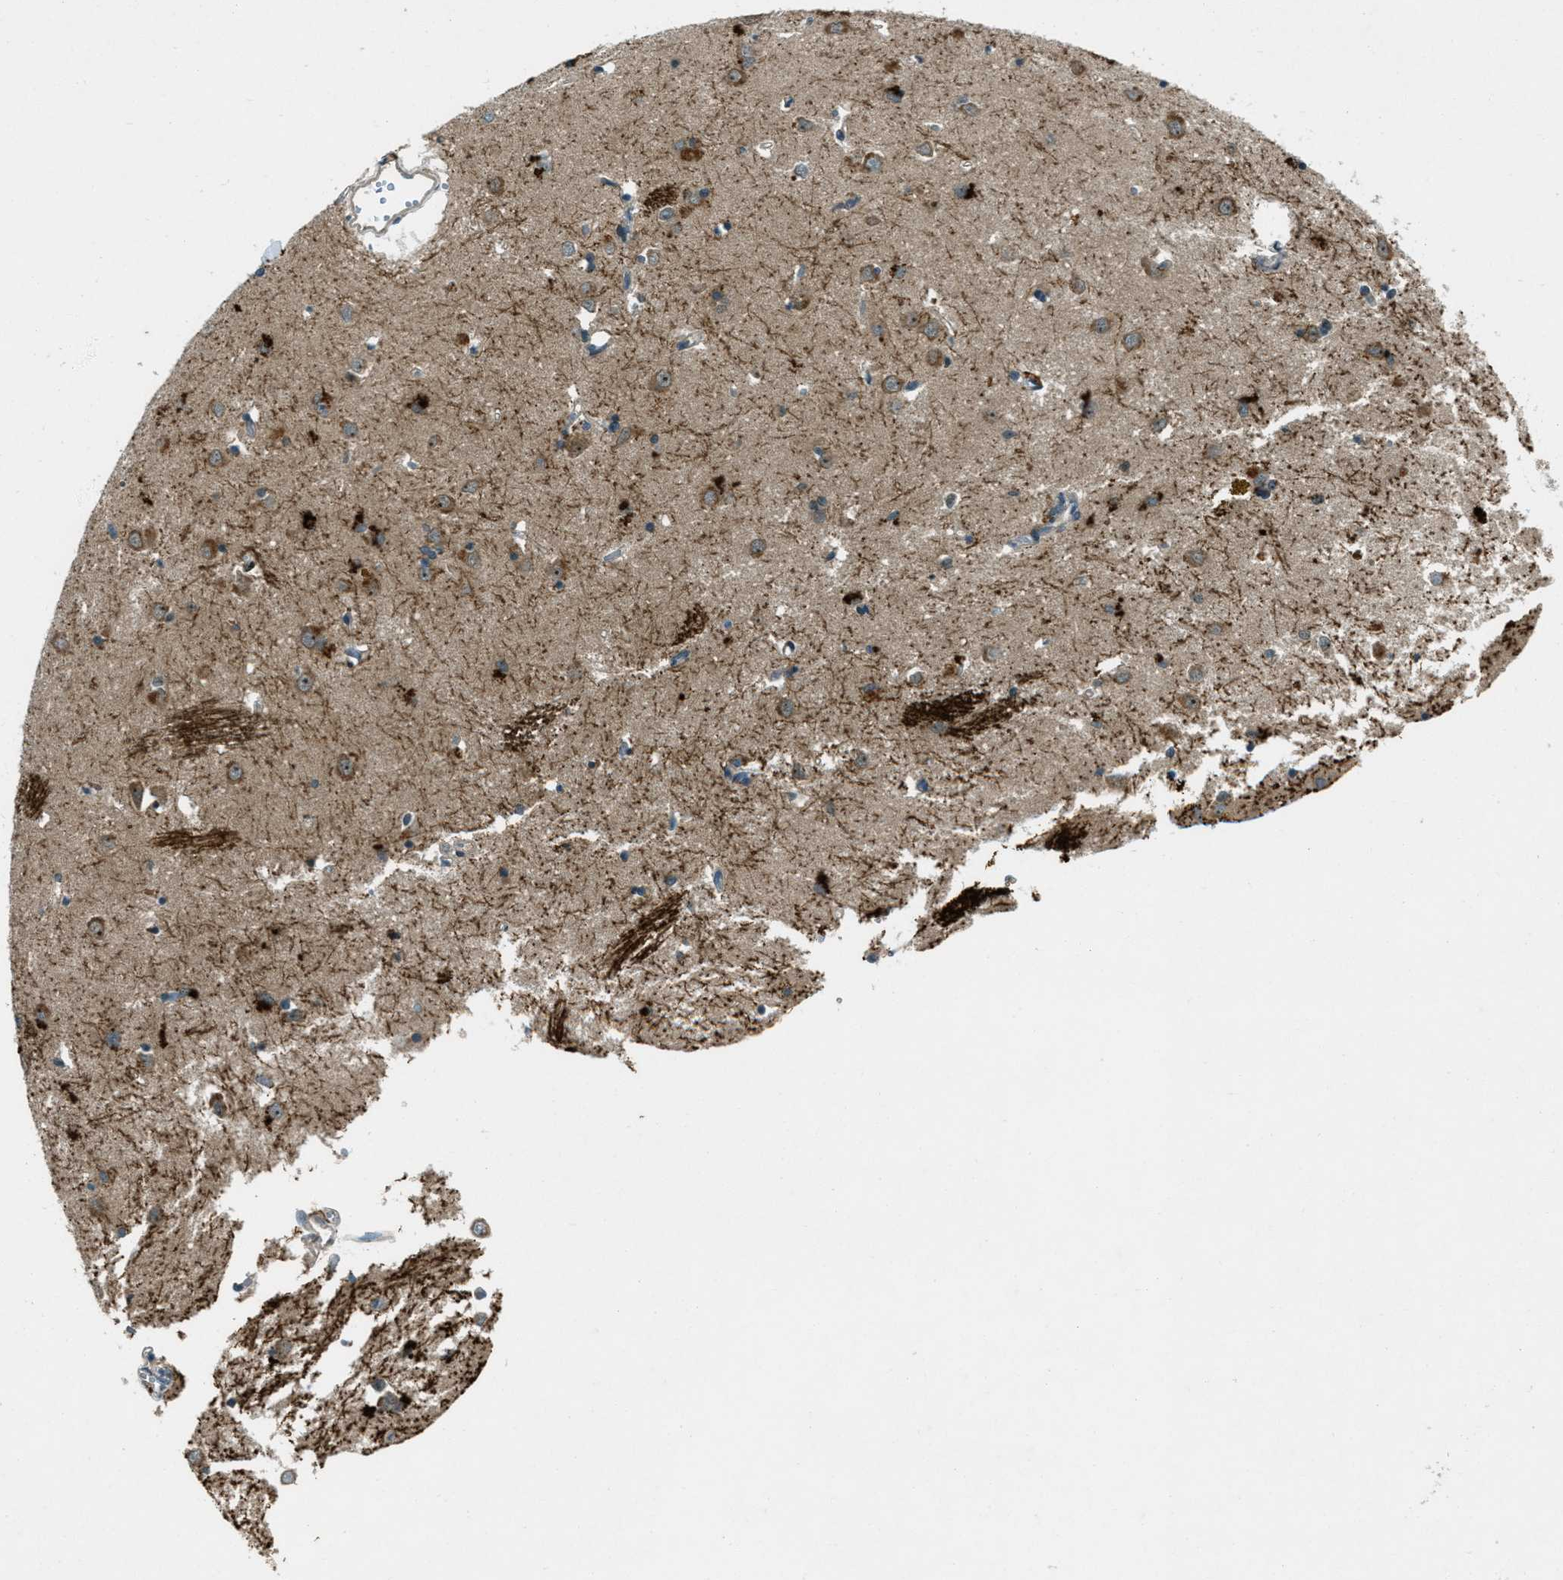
{"staining": {"intensity": "moderate", "quantity": "<25%", "location": "cytoplasmic/membranous"}, "tissue": "caudate", "cell_type": "Glial cells", "image_type": "normal", "snomed": [{"axis": "morphology", "description": "Normal tissue, NOS"}, {"axis": "topography", "description": "Lateral ventricle wall"}], "caption": "Immunohistochemical staining of normal caudate exhibits <25% levels of moderate cytoplasmic/membranous protein staining in approximately <25% of glial cells.", "gene": "STK11", "patient": {"sex": "female", "age": 19}}